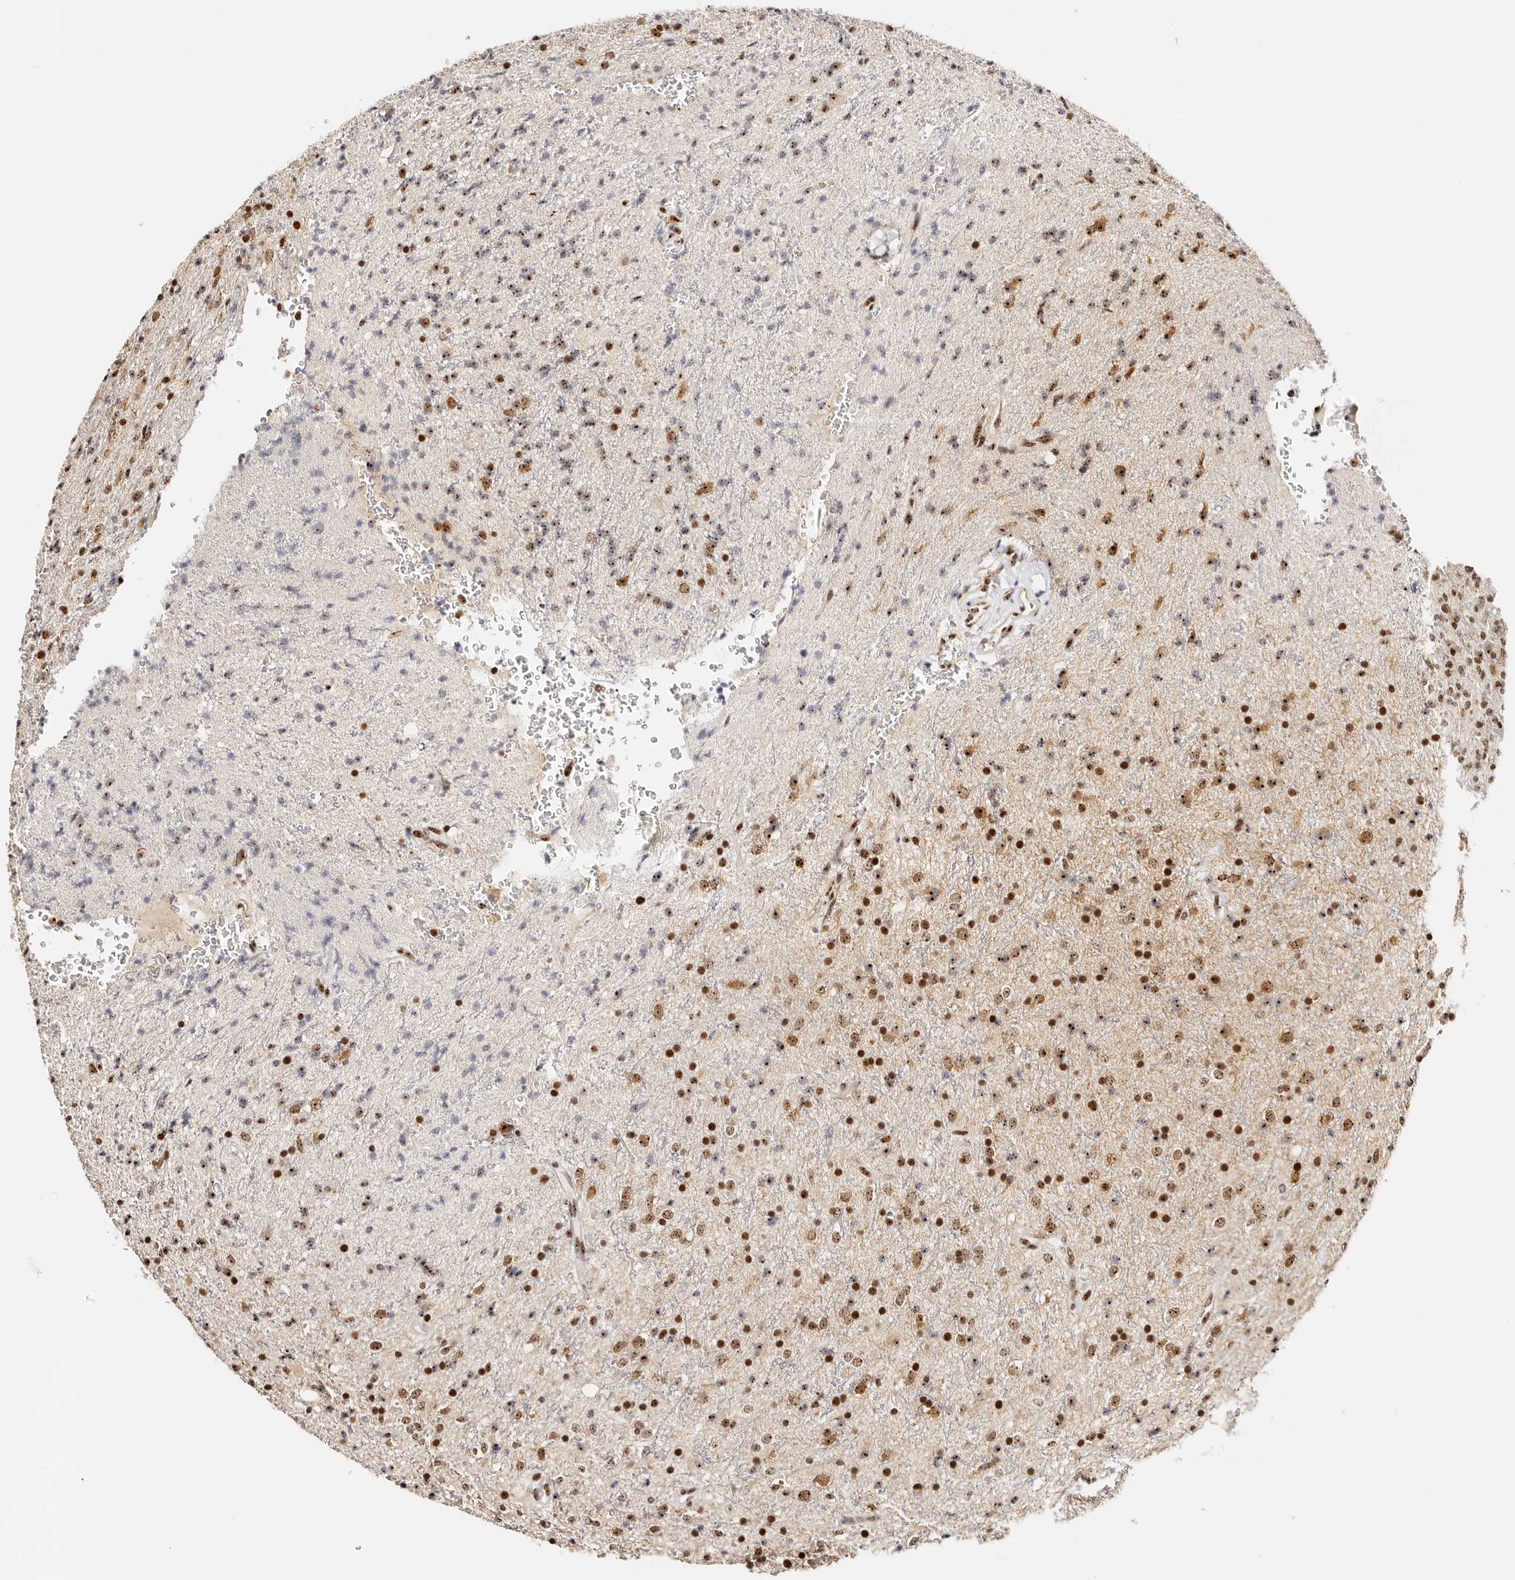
{"staining": {"intensity": "moderate", "quantity": ">75%", "location": "nuclear"}, "tissue": "glioma", "cell_type": "Tumor cells", "image_type": "cancer", "snomed": [{"axis": "morphology", "description": "Glioma, malignant, High grade"}, {"axis": "topography", "description": "Brain"}], "caption": "Immunohistochemical staining of human malignant glioma (high-grade) reveals medium levels of moderate nuclear expression in about >75% of tumor cells.", "gene": "IQGAP3", "patient": {"sex": "male", "age": 34}}